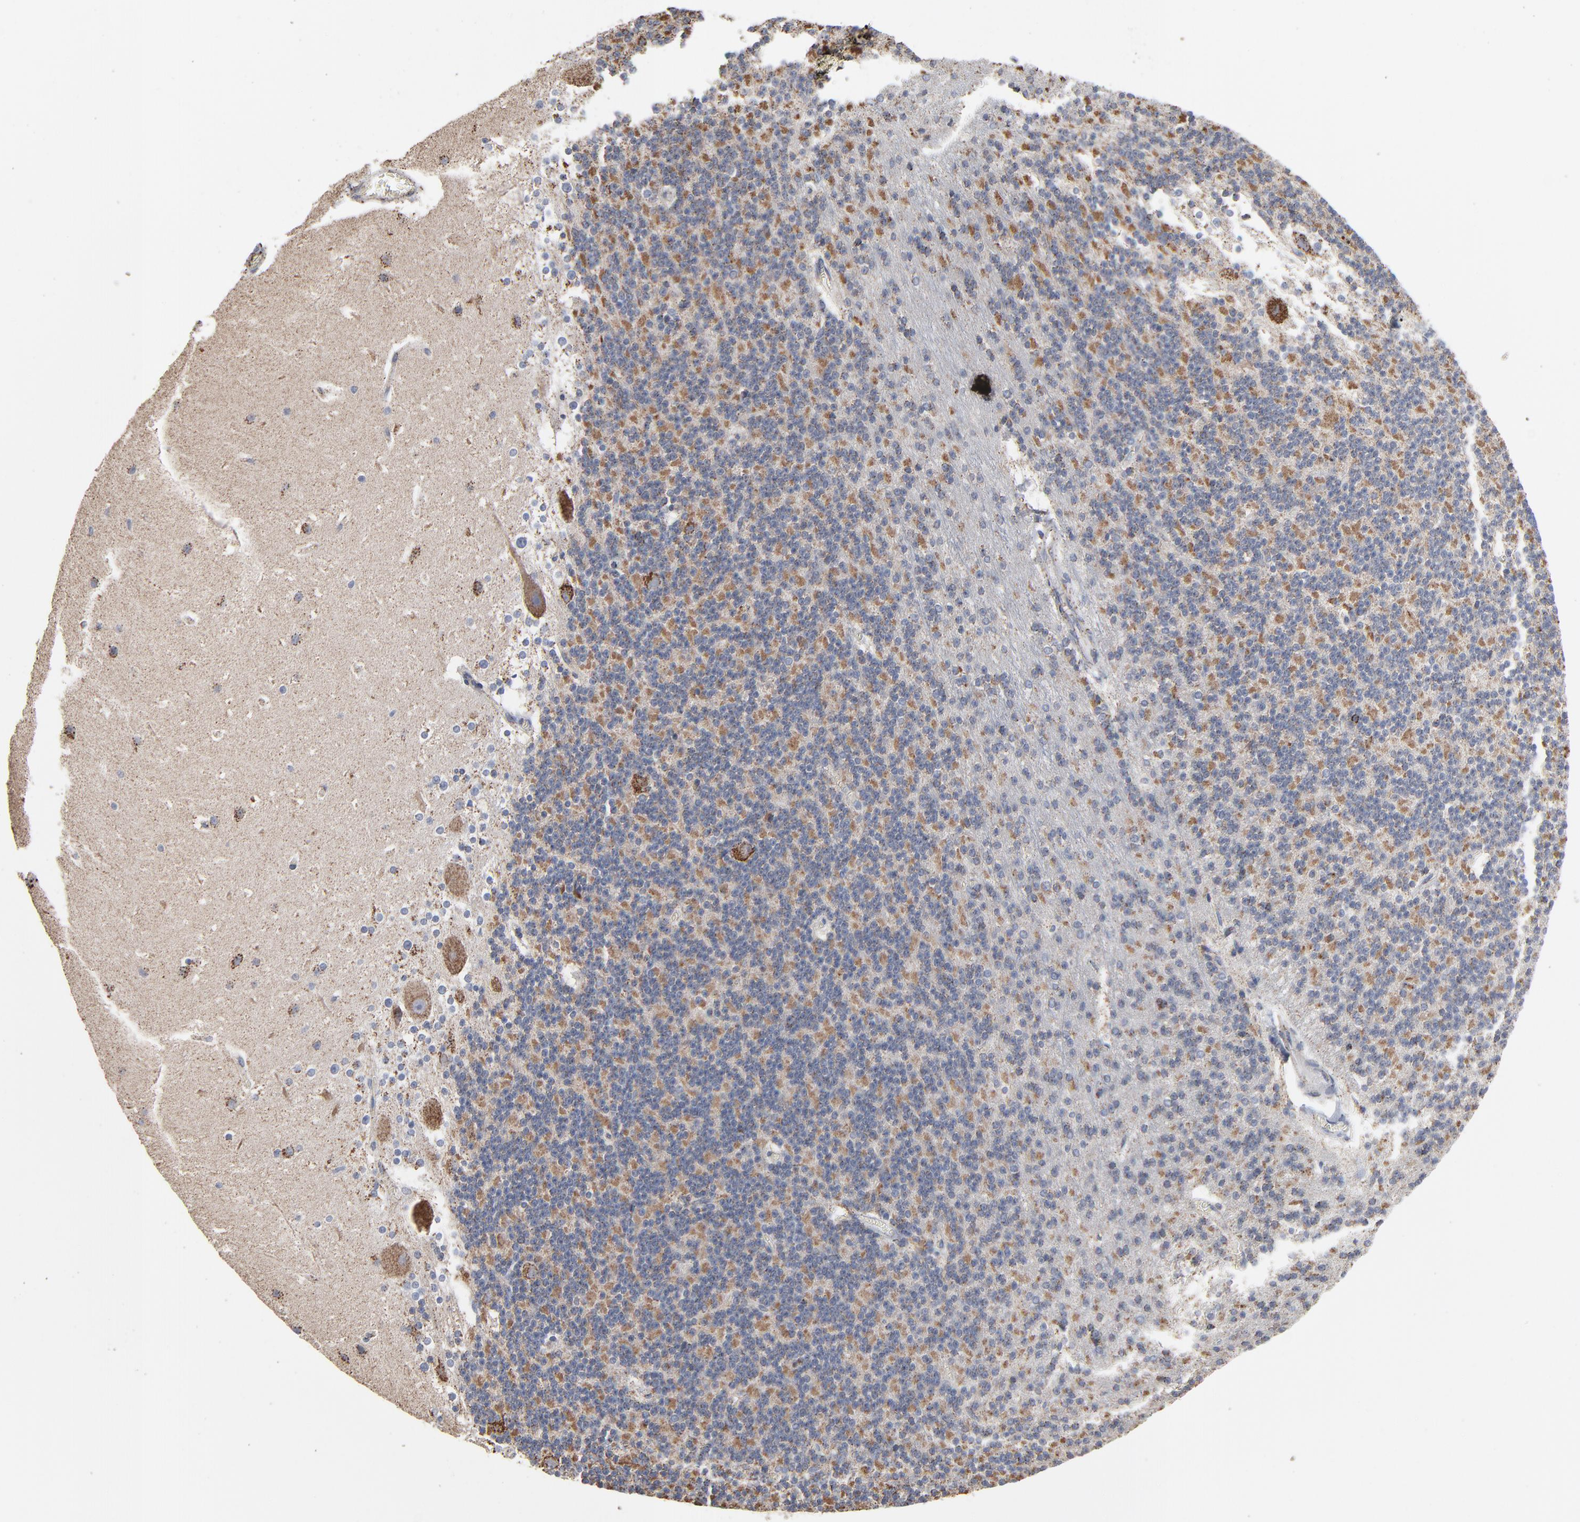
{"staining": {"intensity": "moderate", "quantity": "25%-75%", "location": "cytoplasmic/membranous"}, "tissue": "cerebellum", "cell_type": "Cells in granular layer", "image_type": "normal", "snomed": [{"axis": "morphology", "description": "Normal tissue, NOS"}, {"axis": "topography", "description": "Cerebellum"}], "caption": "Cerebellum stained for a protein shows moderate cytoplasmic/membranous positivity in cells in granular layer. The staining is performed using DAB brown chromogen to label protein expression. The nuclei are counter-stained blue using hematoxylin.", "gene": "UQCRC1", "patient": {"sex": "female", "age": 19}}